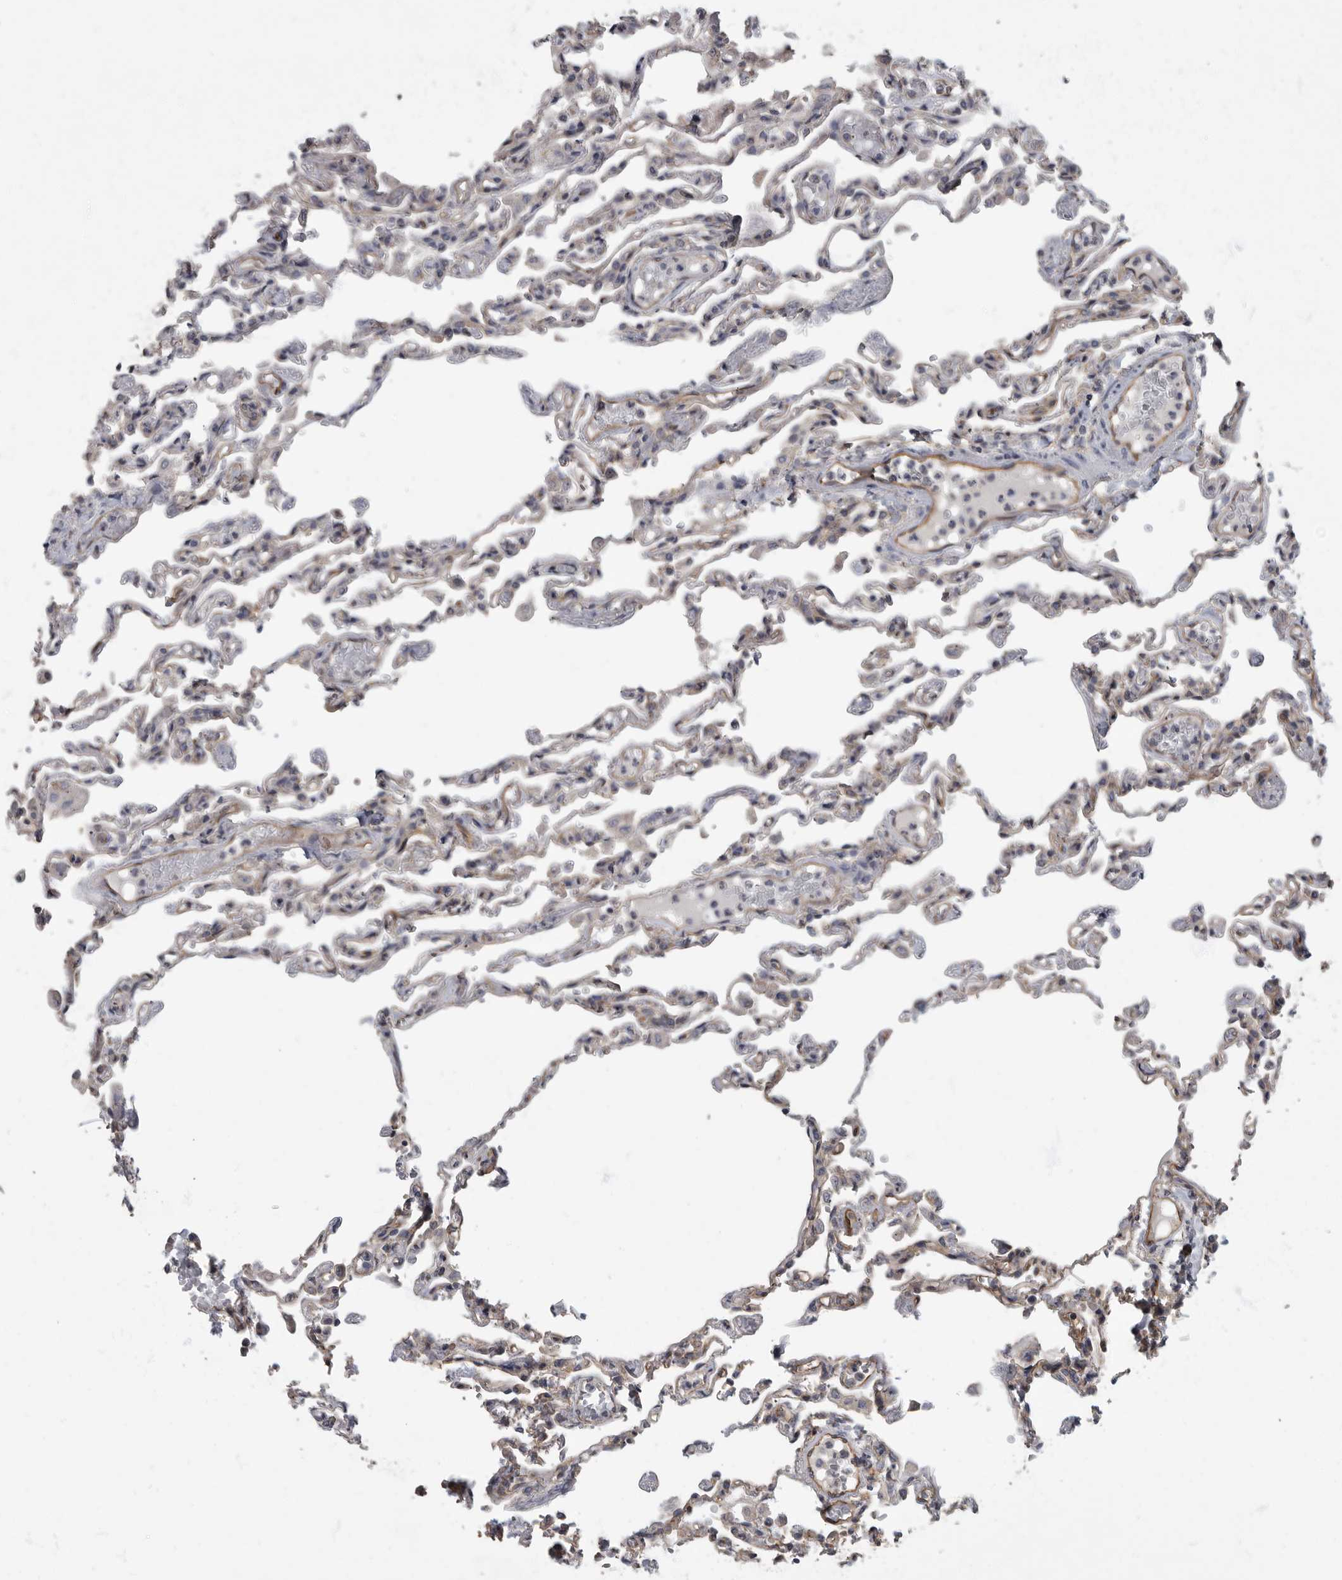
{"staining": {"intensity": "weak", "quantity": "<25%", "location": "cytoplasmic/membranous"}, "tissue": "lung", "cell_type": "Alveolar cells", "image_type": "normal", "snomed": [{"axis": "morphology", "description": "Normal tissue, NOS"}, {"axis": "topography", "description": "Lung"}], "caption": "There is no significant staining in alveolar cells of lung. (DAB (3,3'-diaminobenzidine) IHC, high magnification).", "gene": "PDK1", "patient": {"sex": "male", "age": 21}}